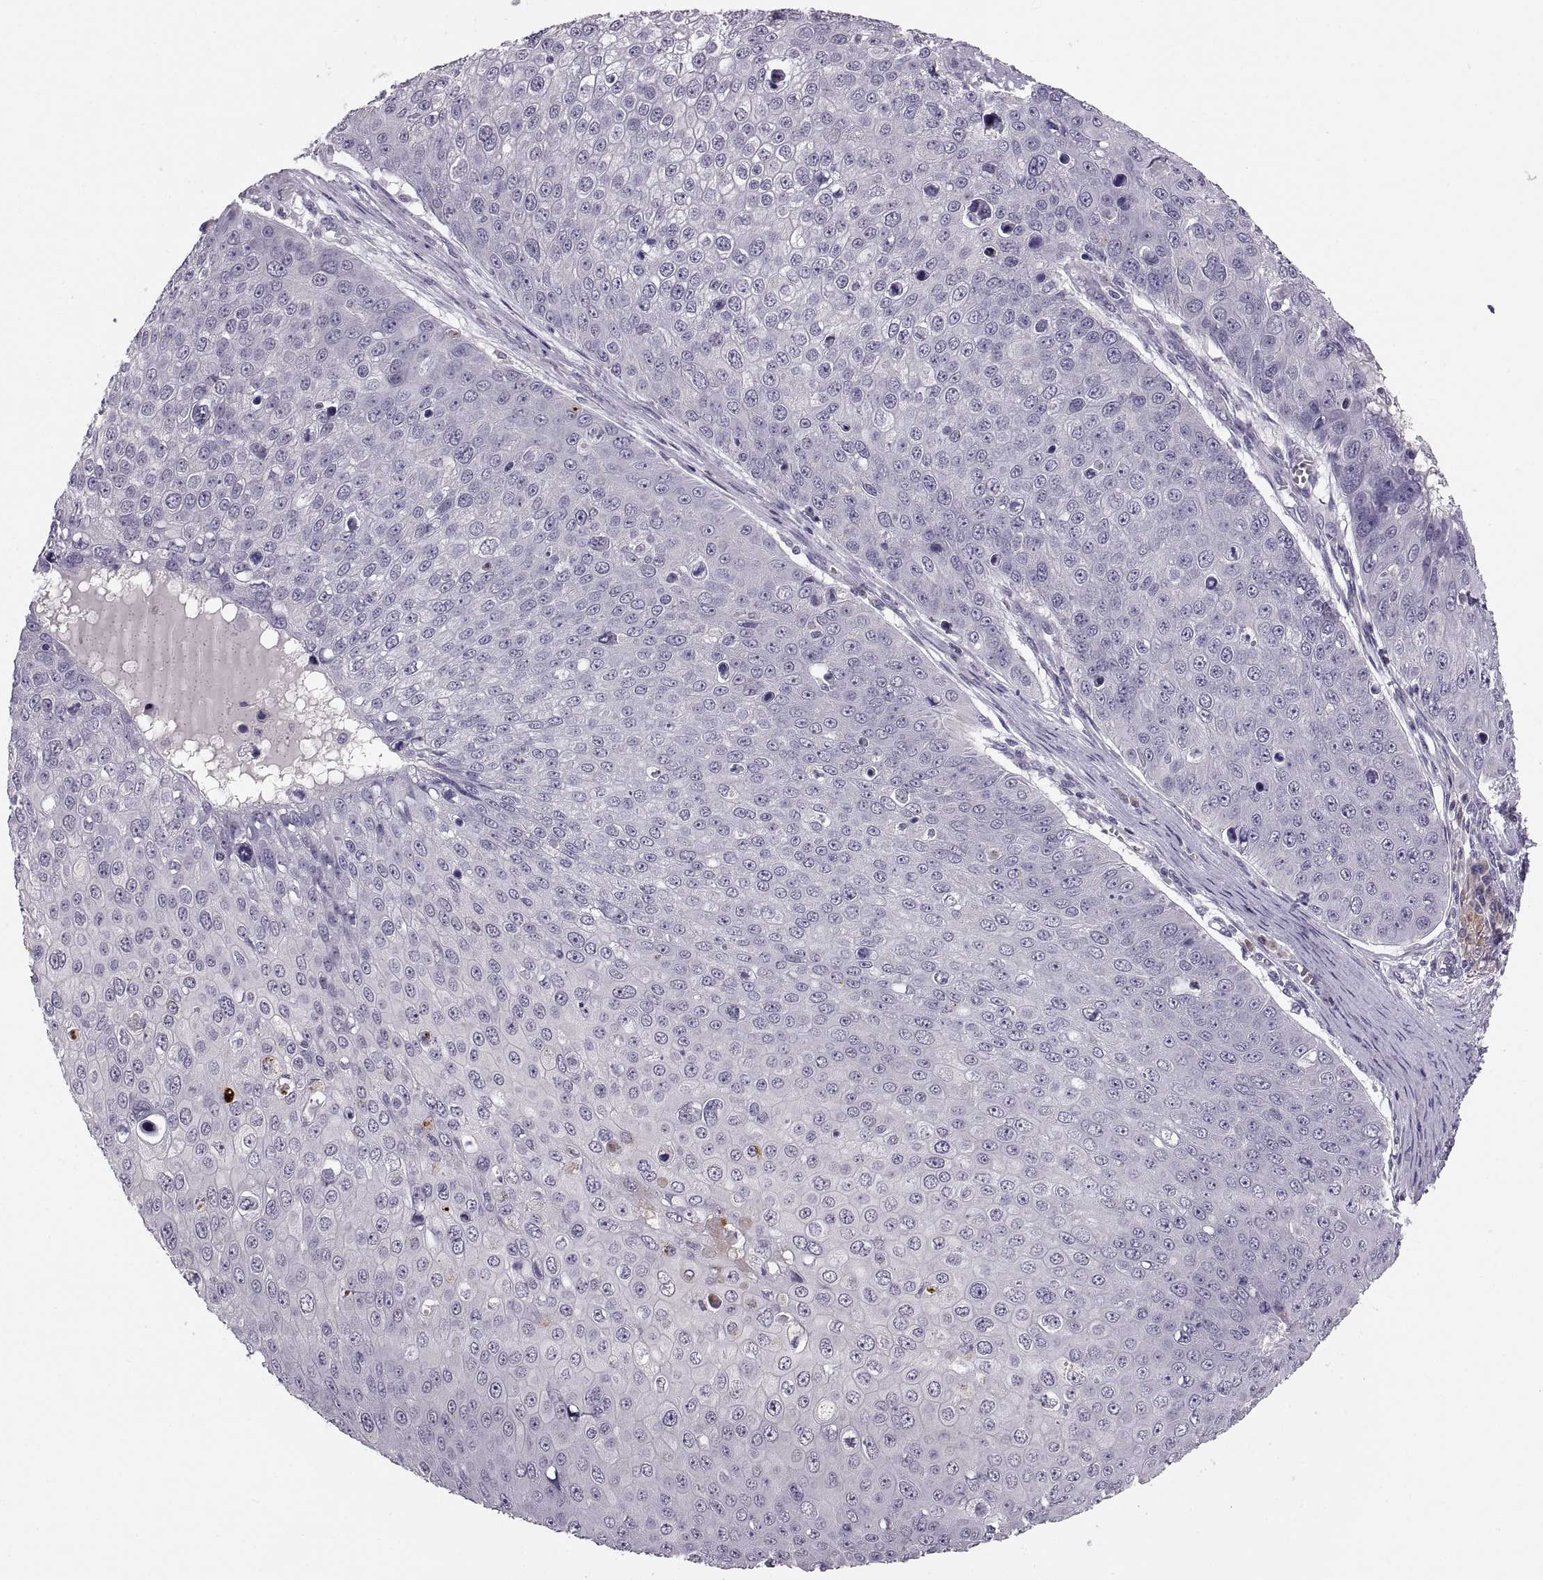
{"staining": {"intensity": "negative", "quantity": "none", "location": "none"}, "tissue": "skin cancer", "cell_type": "Tumor cells", "image_type": "cancer", "snomed": [{"axis": "morphology", "description": "Squamous cell carcinoma, NOS"}, {"axis": "topography", "description": "Skin"}], "caption": "Tumor cells show no significant staining in skin squamous cell carcinoma. (Brightfield microscopy of DAB (3,3'-diaminobenzidine) immunohistochemistry at high magnification).", "gene": "ADH6", "patient": {"sex": "male", "age": 71}}